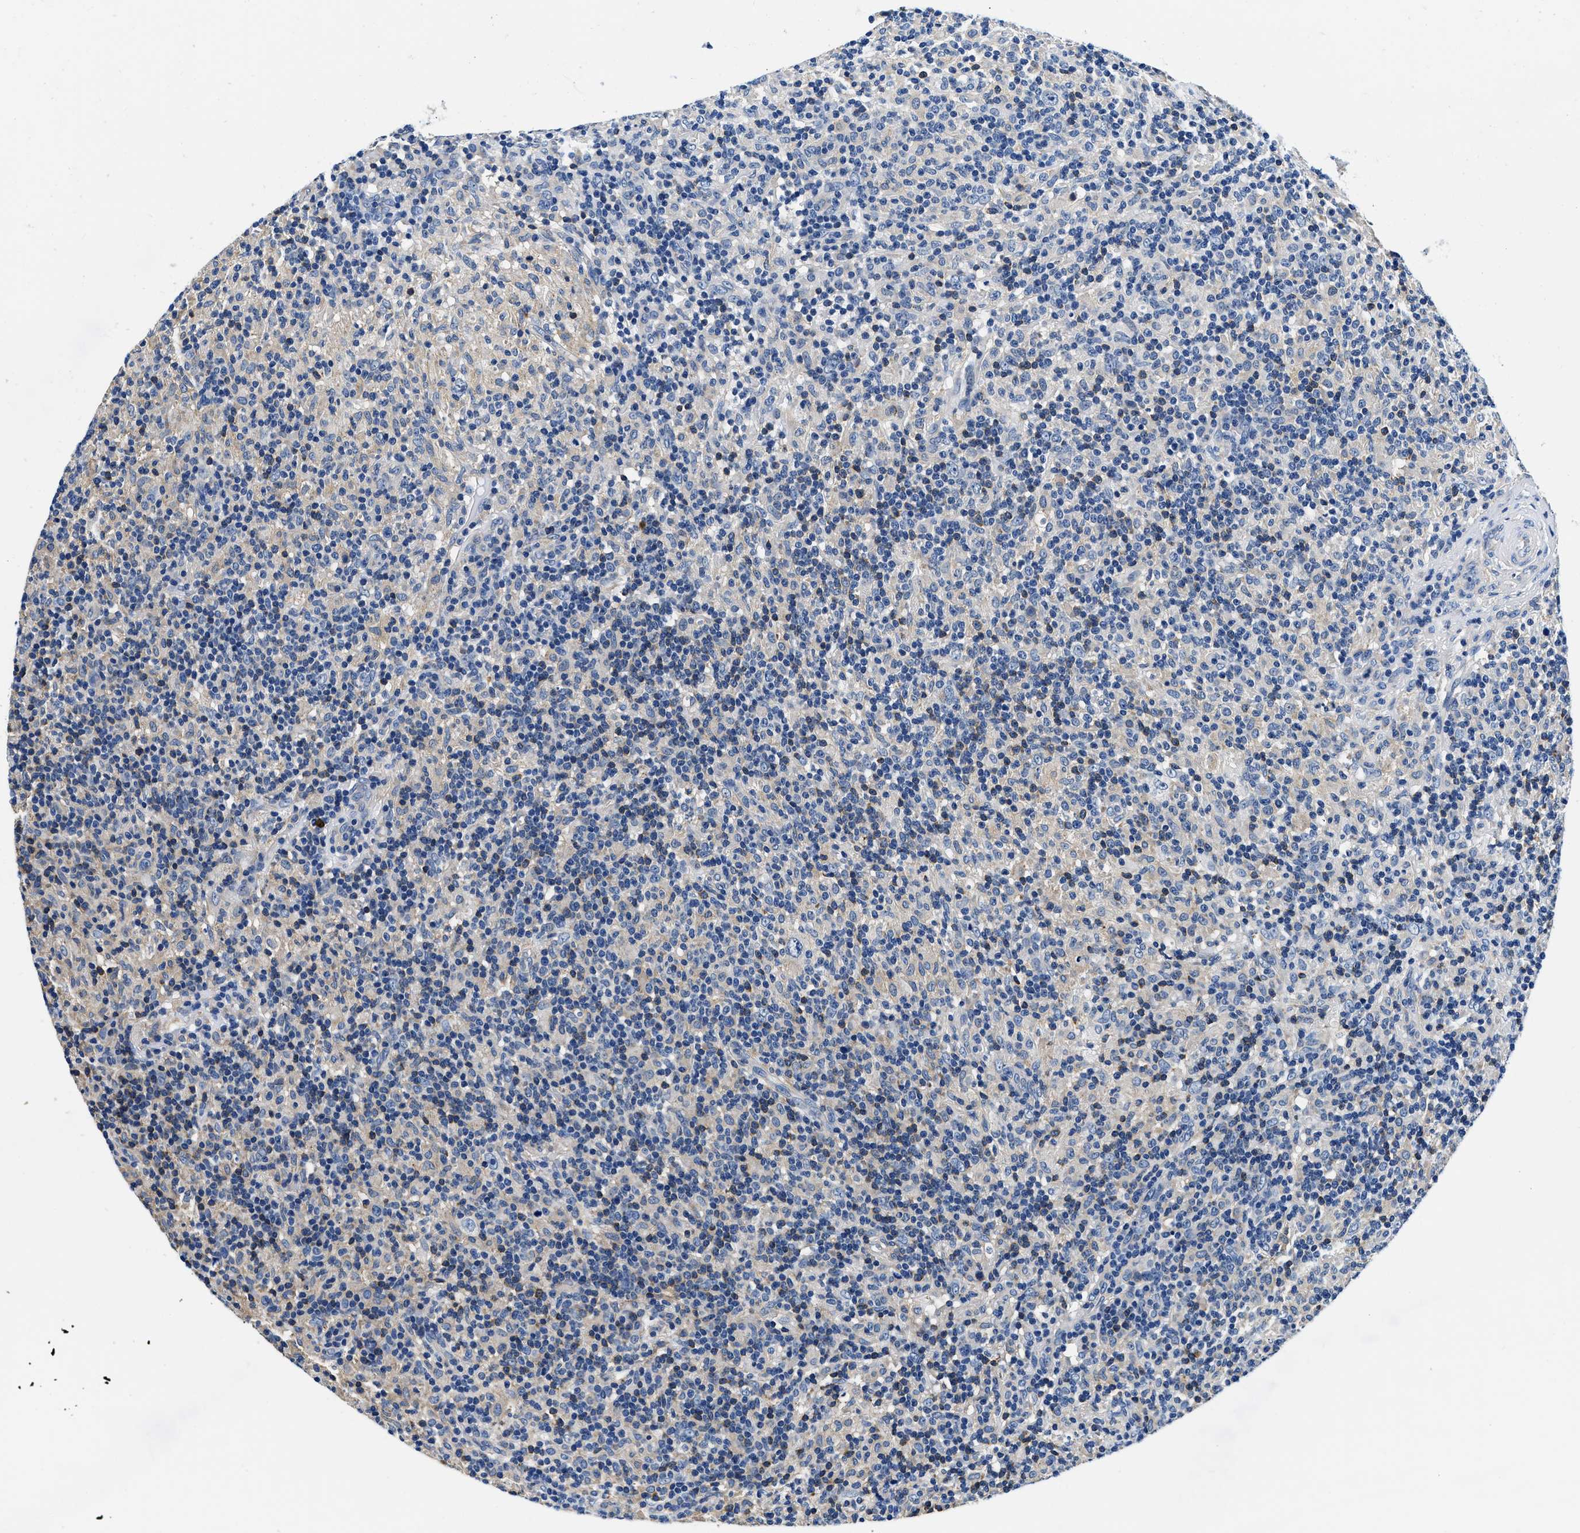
{"staining": {"intensity": "negative", "quantity": "none", "location": "none"}, "tissue": "lymphoma", "cell_type": "Tumor cells", "image_type": "cancer", "snomed": [{"axis": "morphology", "description": "Hodgkin's disease, NOS"}, {"axis": "topography", "description": "Lymph node"}], "caption": "Tumor cells show no significant positivity in Hodgkin's disease.", "gene": "ZFAND3", "patient": {"sex": "male", "age": 70}}